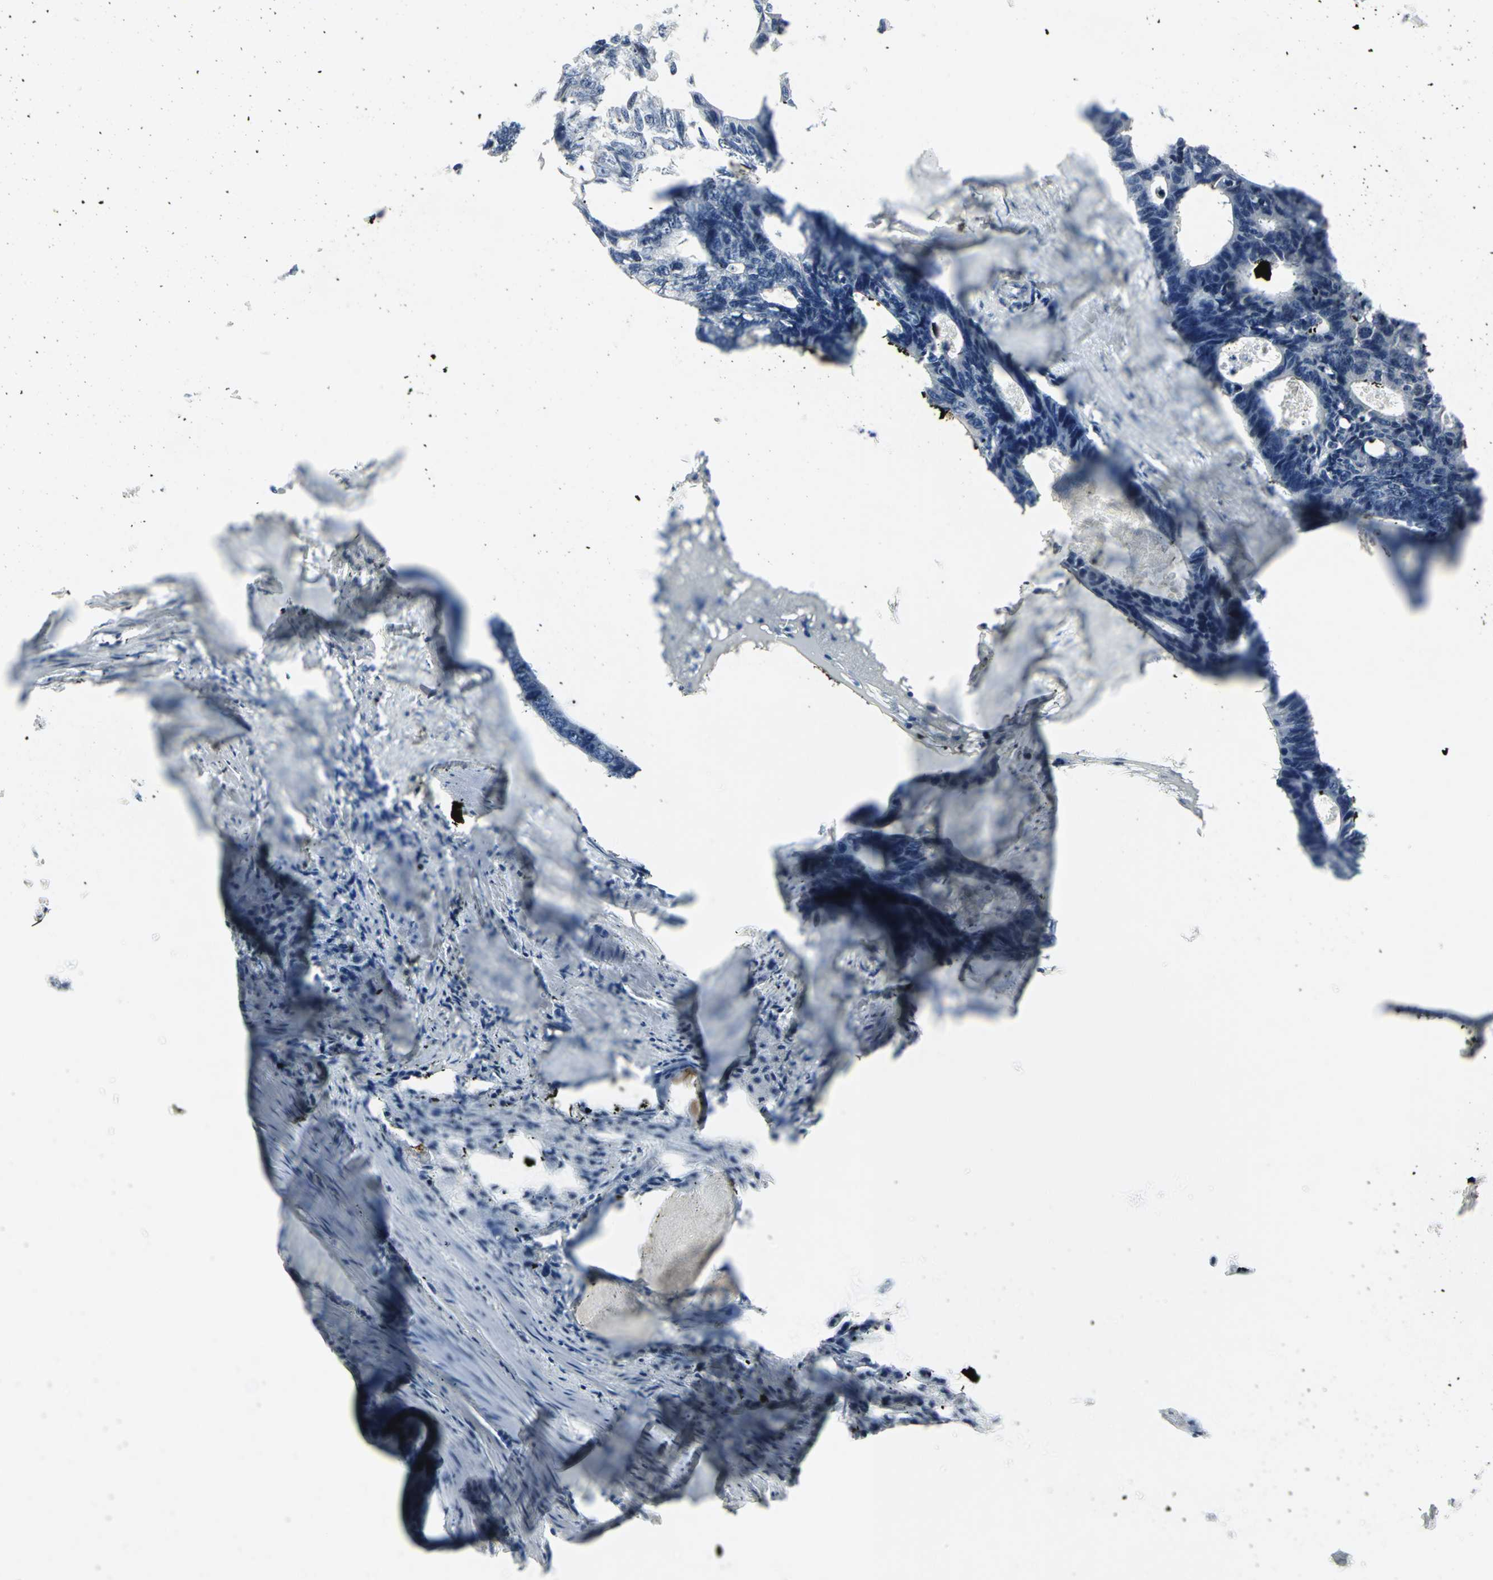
{"staining": {"intensity": "negative", "quantity": "none", "location": "none"}, "tissue": "colorectal cancer", "cell_type": "Tumor cells", "image_type": "cancer", "snomed": [{"axis": "morphology", "description": "Adenocarcinoma, NOS"}, {"axis": "topography", "description": "Colon"}], "caption": "This is an IHC image of human colorectal cancer (adenocarcinoma). There is no expression in tumor cells.", "gene": "RPA1", "patient": {"sex": "female", "age": 55}}